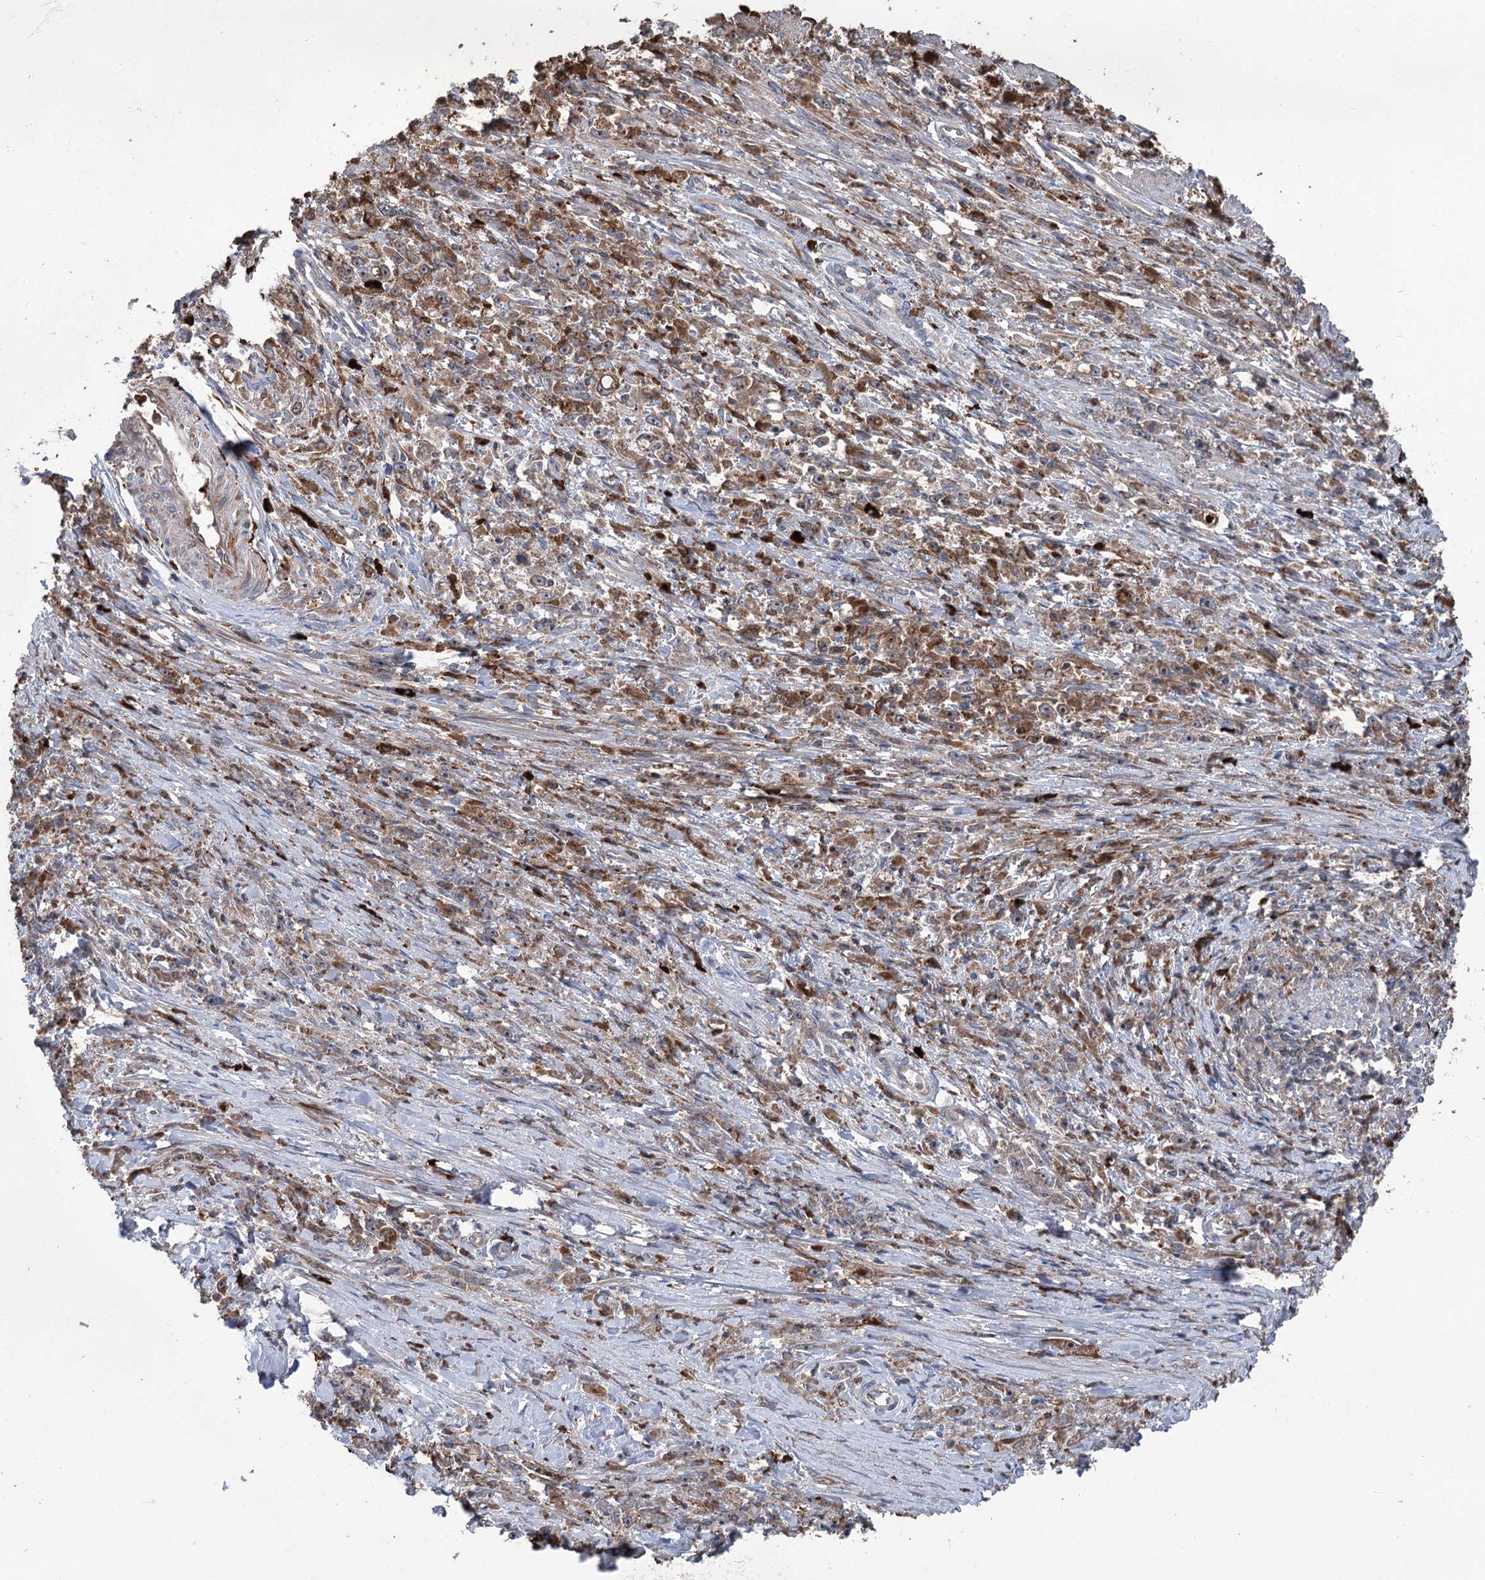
{"staining": {"intensity": "moderate", "quantity": ">75%", "location": "cytoplasmic/membranous"}, "tissue": "stomach cancer", "cell_type": "Tumor cells", "image_type": "cancer", "snomed": [{"axis": "morphology", "description": "Adenocarcinoma, NOS"}, {"axis": "topography", "description": "Stomach"}], "caption": "Immunohistochemistry (IHC) (DAB (3,3'-diaminobenzidine)) staining of human stomach adenocarcinoma reveals moderate cytoplasmic/membranous protein positivity in about >75% of tumor cells.", "gene": "PPP1R21", "patient": {"sex": "female", "age": 59}}